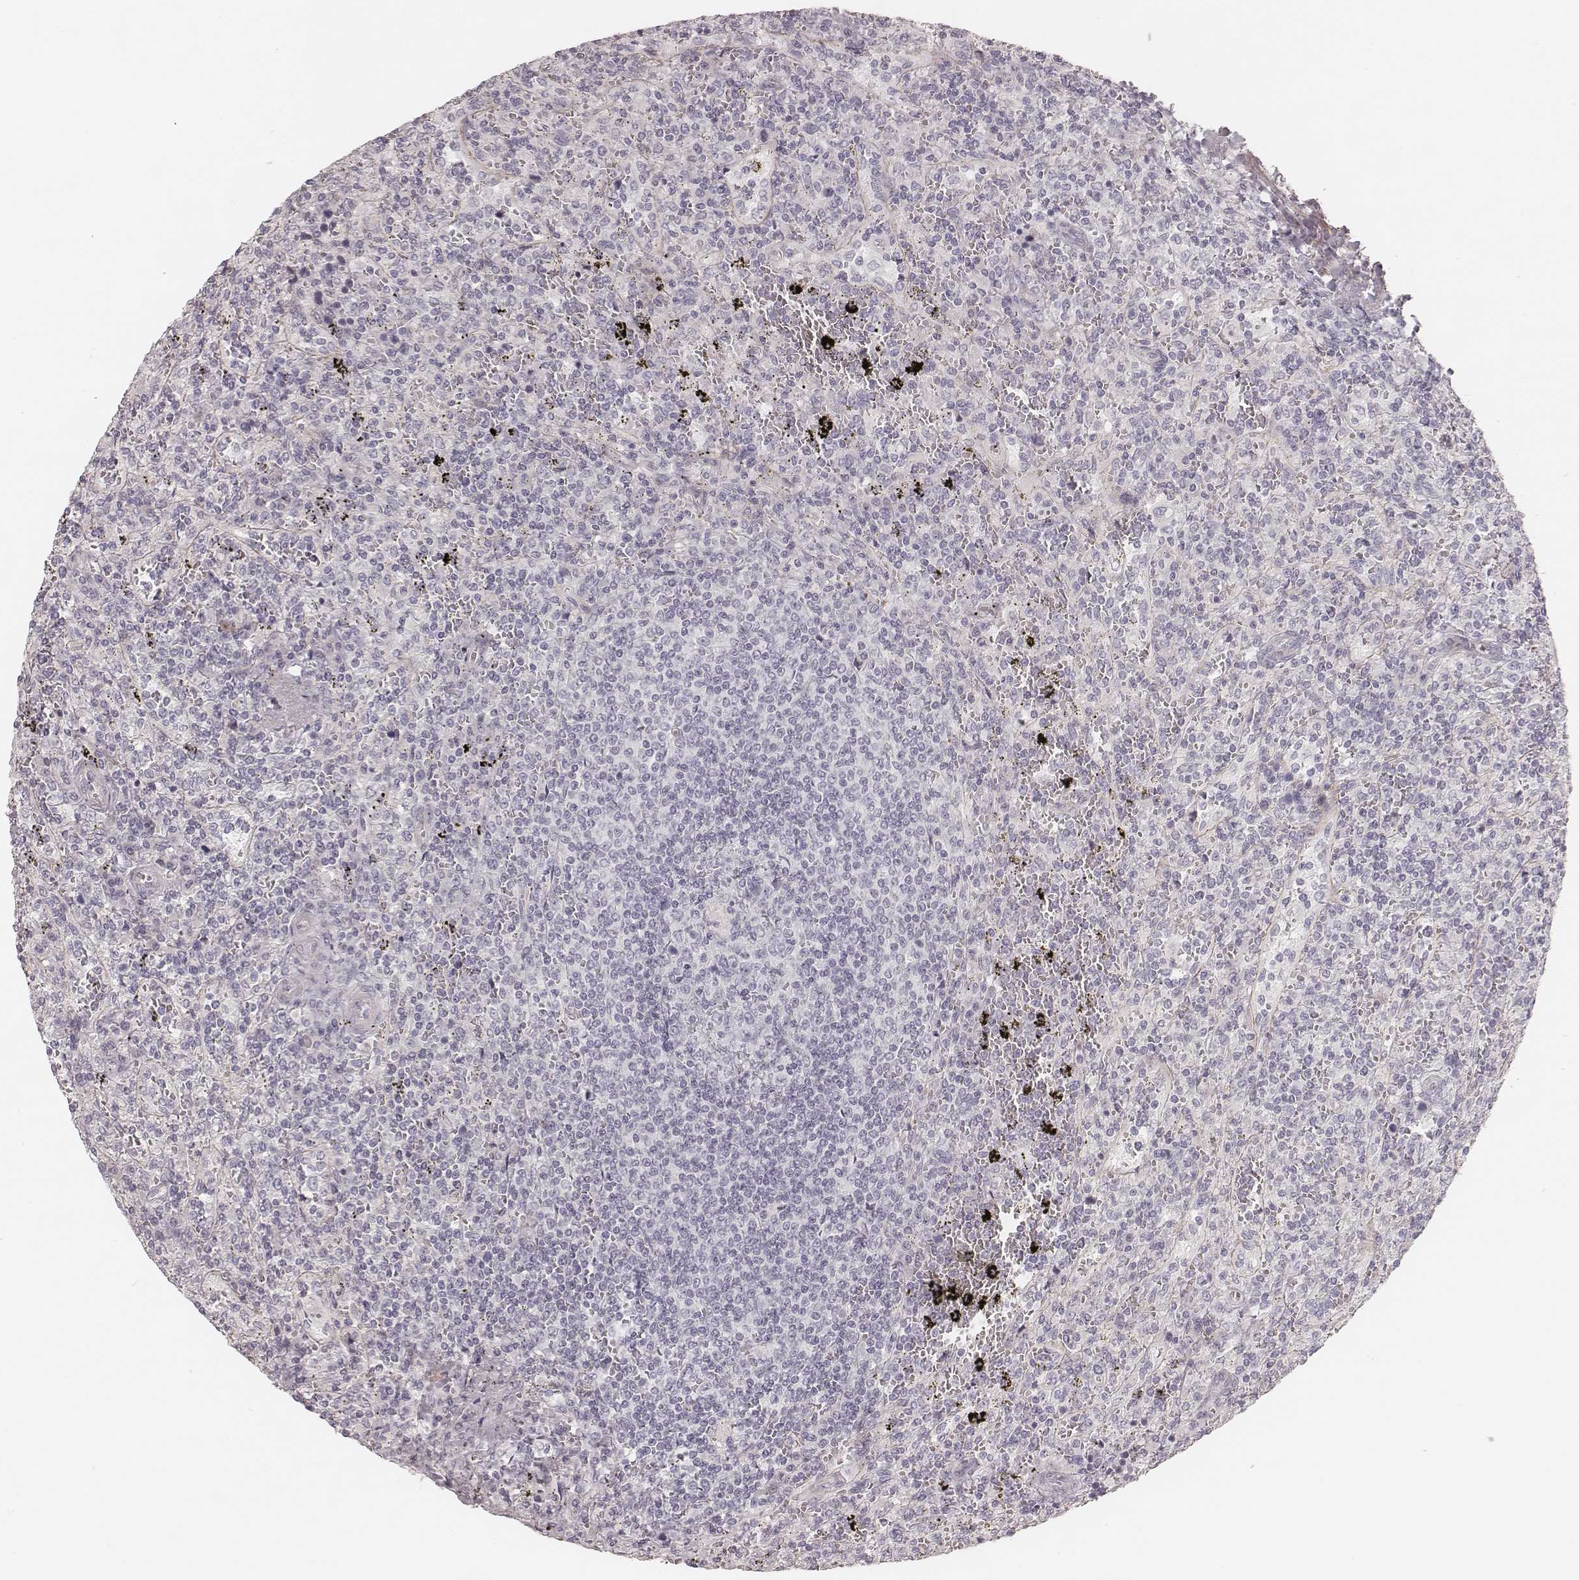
{"staining": {"intensity": "negative", "quantity": "none", "location": "none"}, "tissue": "lymphoma", "cell_type": "Tumor cells", "image_type": "cancer", "snomed": [{"axis": "morphology", "description": "Malignant lymphoma, non-Hodgkin's type, Low grade"}, {"axis": "topography", "description": "Spleen"}], "caption": "Immunohistochemical staining of human lymphoma reveals no significant staining in tumor cells.", "gene": "SPATA24", "patient": {"sex": "male", "age": 62}}